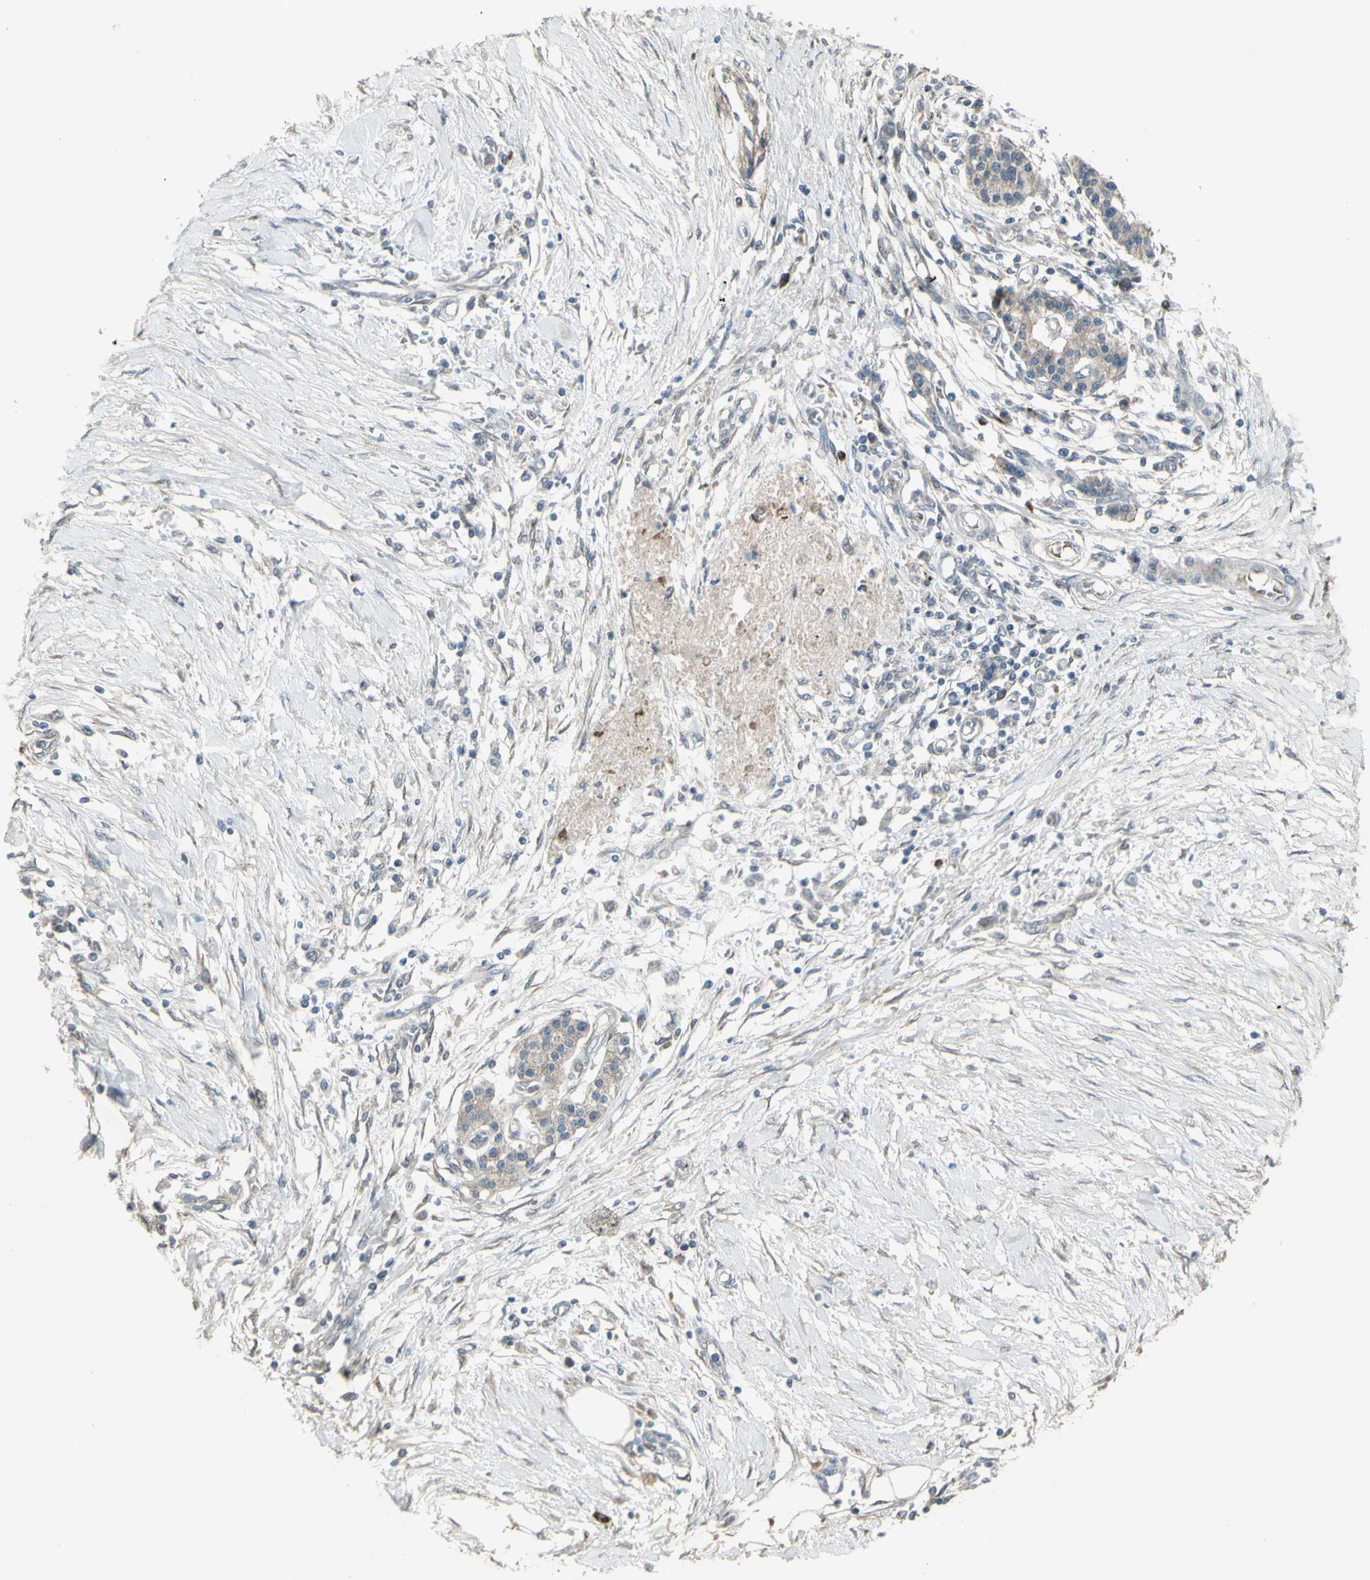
{"staining": {"intensity": "weak", "quantity": ">75%", "location": "cytoplasmic/membranous"}, "tissue": "pancreatic cancer", "cell_type": "Tumor cells", "image_type": "cancer", "snomed": [{"axis": "morphology", "description": "Adenocarcinoma, NOS"}, {"axis": "topography", "description": "Pancreas"}], "caption": "DAB immunohistochemical staining of human pancreatic adenocarcinoma reveals weak cytoplasmic/membranous protein expression in about >75% of tumor cells.", "gene": "GRAMD1B", "patient": {"sex": "female", "age": 70}}